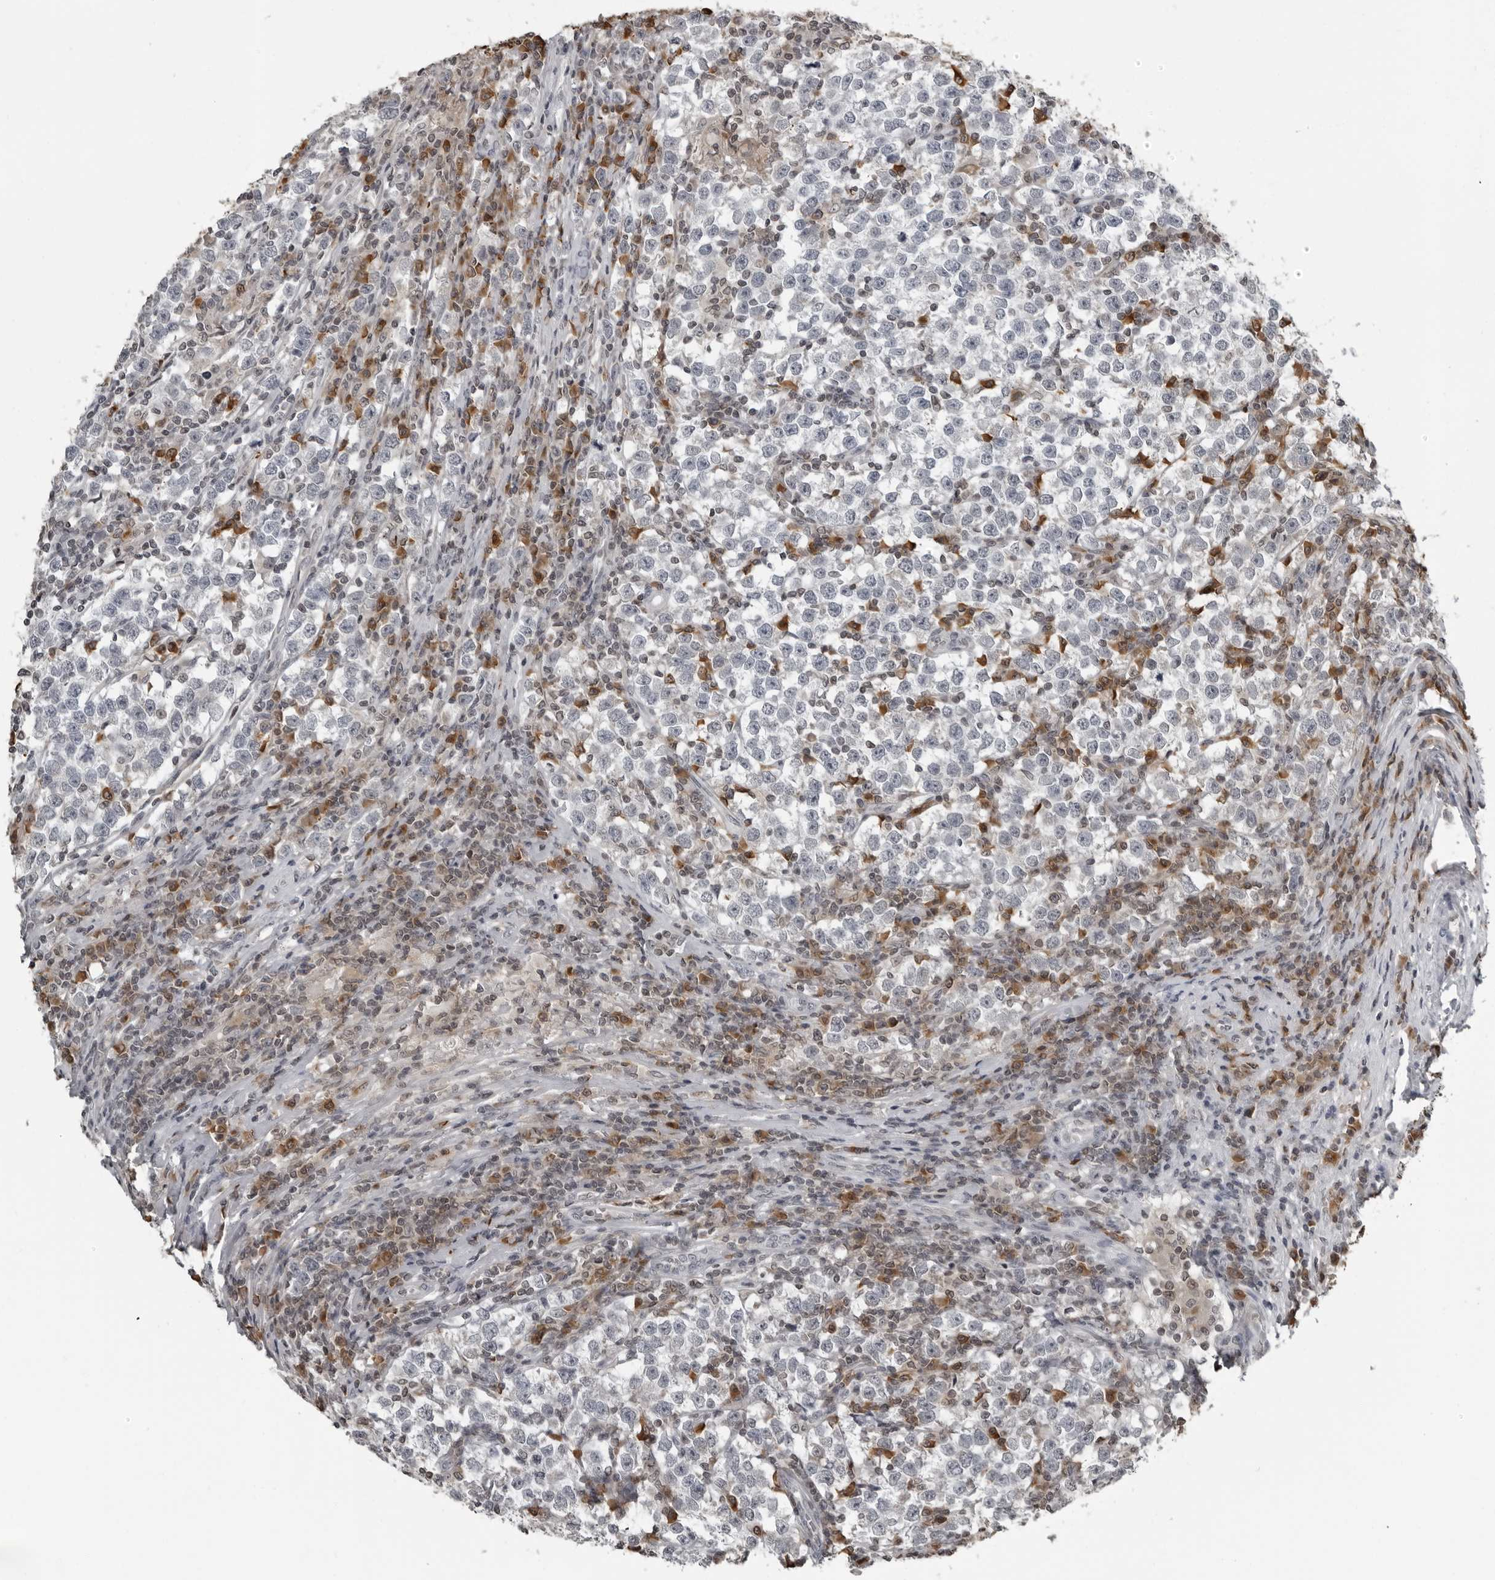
{"staining": {"intensity": "negative", "quantity": "none", "location": "none"}, "tissue": "testis cancer", "cell_type": "Tumor cells", "image_type": "cancer", "snomed": [{"axis": "morphology", "description": "Normal tissue, NOS"}, {"axis": "morphology", "description": "Seminoma, NOS"}, {"axis": "topography", "description": "Testis"}], "caption": "An image of testis cancer (seminoma) stained for a protein exhibits no brown staining in tumor cells.", "gene": "RTCA", "patient": {"sex": "male", "age": 43}}